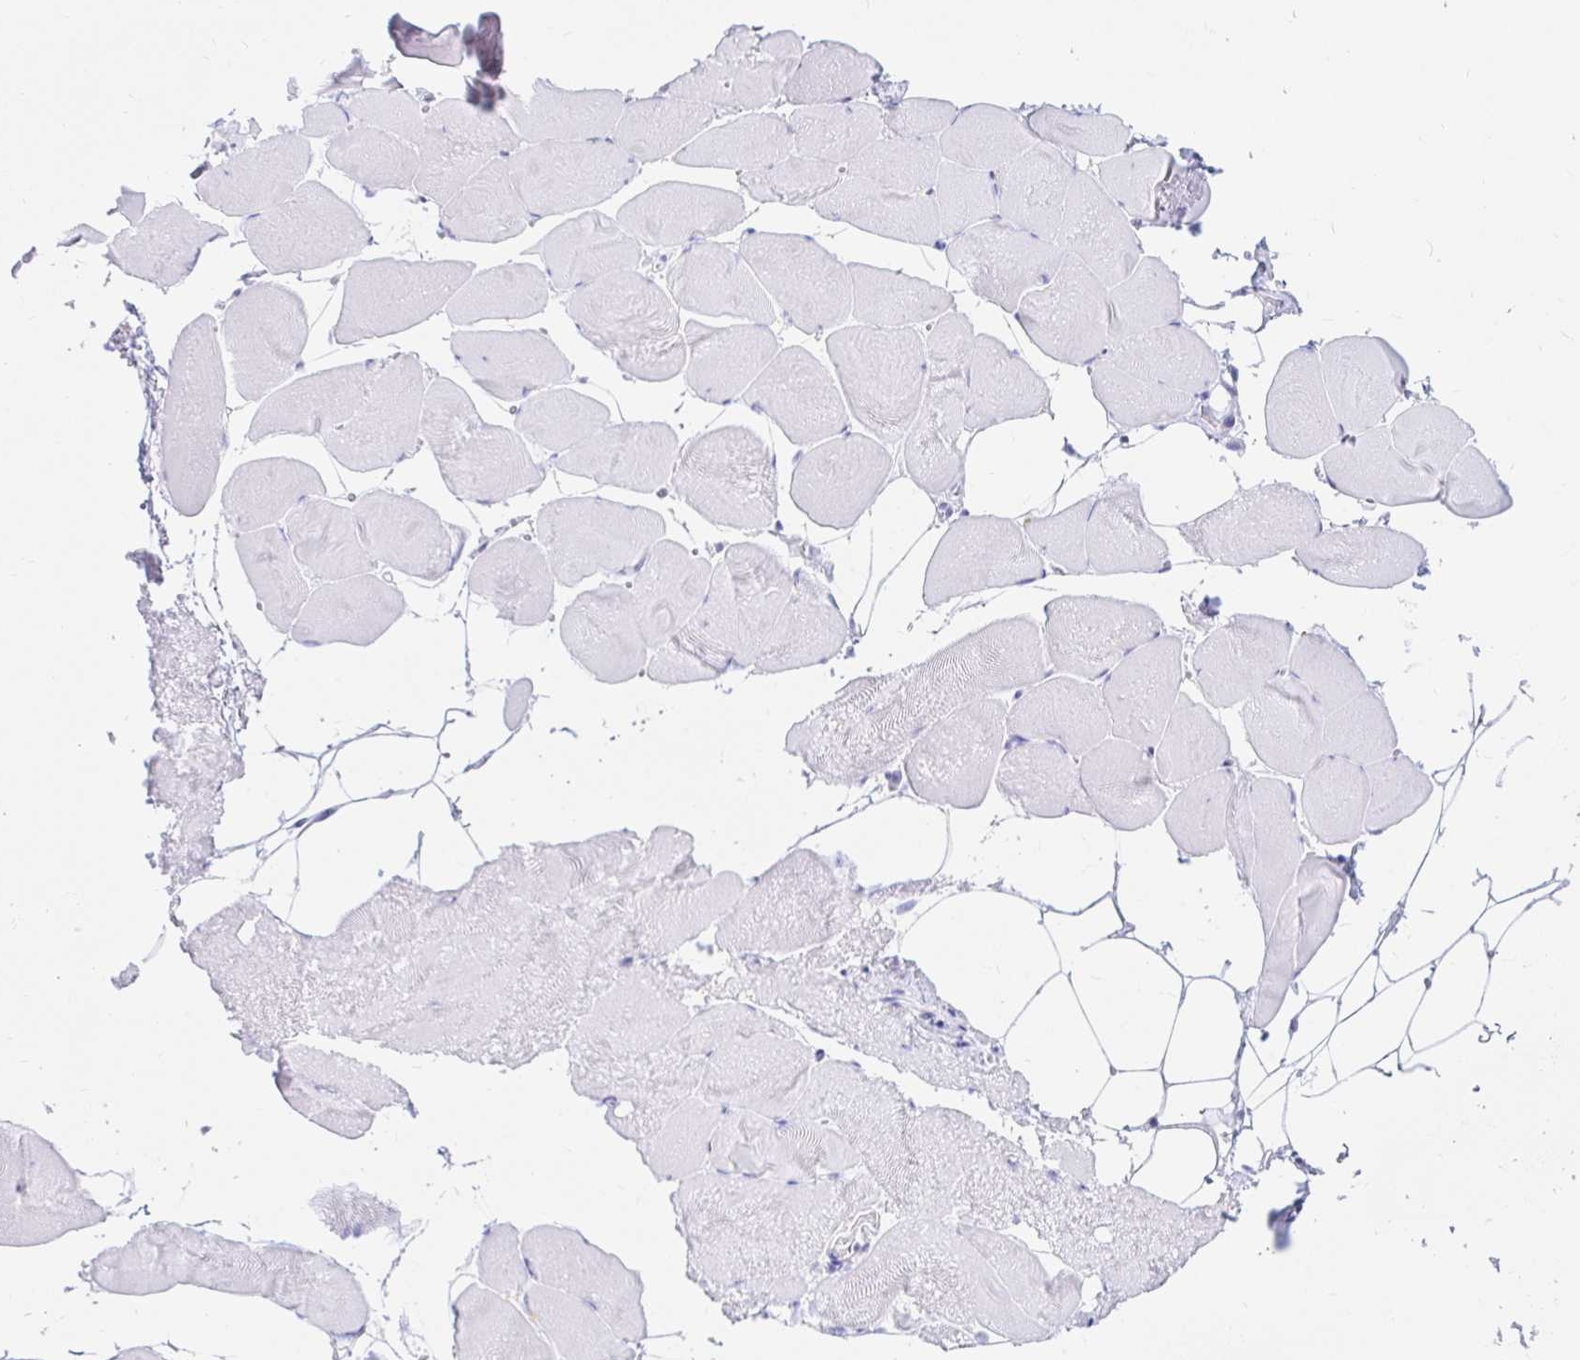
{"staining": {"intensity": "negative", "quantity": "none", "location": "none"}, "tissue": "skeletal muscle", "cell_type": "Myocytes", "image_type": "normal", "snomed": [{"axis": "morphology", "description": "Normal tissue, NOS"}, {"axis": "topography", "description": "Skeletal muscle"}], "caption": "An IHC image of normal skeletal muscle is shown. There is no staining in myocytes of skeletal muscle. (DAB (3,3'-diaminobenzidine) immunohistochemistry (IHC) with hematoxylin counter stain).", "gene": "OR6T1", "patient": {"sex": "female", "age": 64}}